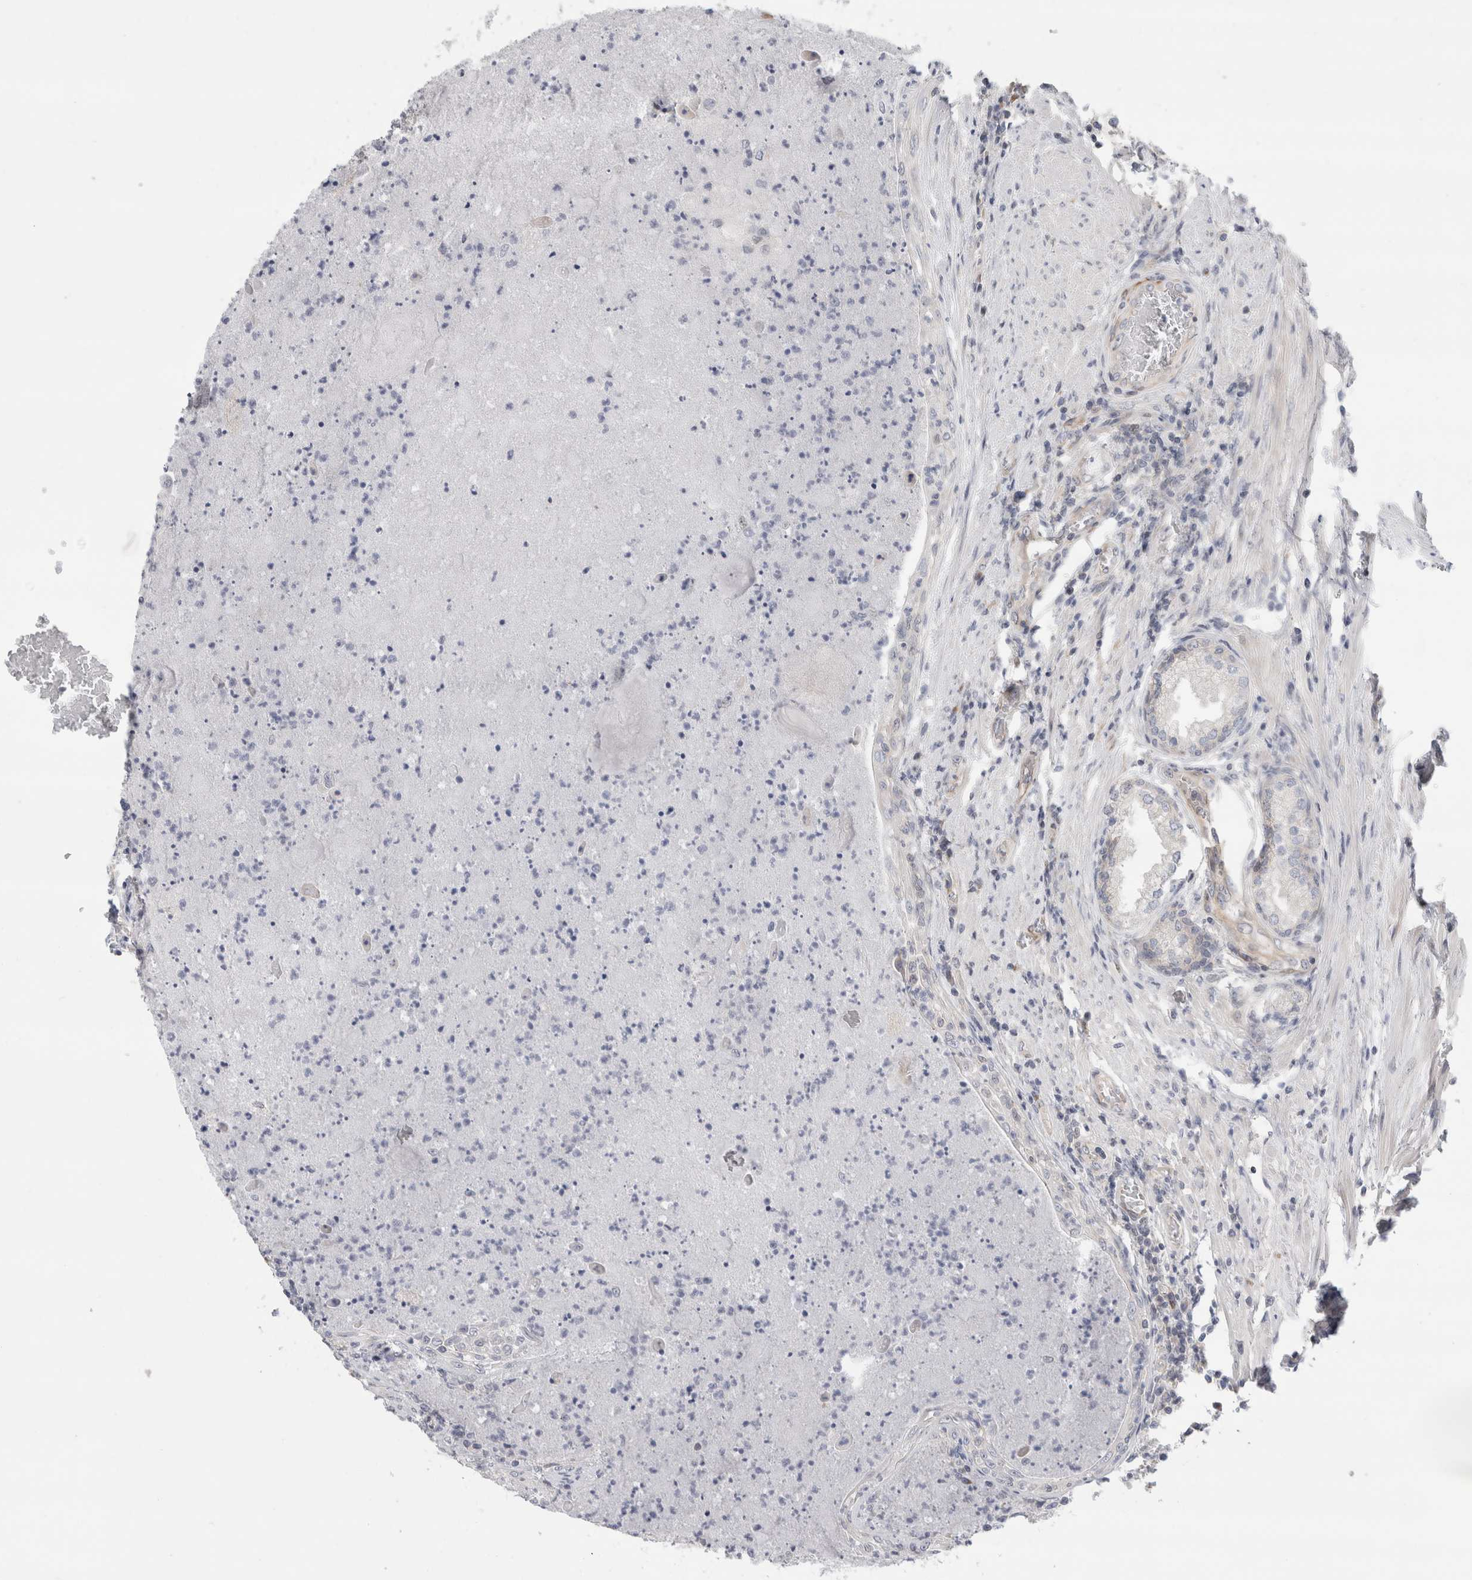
{"staining": {"intensity": "weak", "quantity": "<25%", "location": "cytoplasmic/membranous"}, "tissue": "prostate", "cell_type": "Glandular cells", "image_type": "normal", "snomed": [{"axis": "morphology", "description": "Normal tissue, NOS"}, {"axis": "topography", "description": "Prostate"}], "caption": "This is an immunohistochemistry micrograph of benign prostate. There is no positivity in glandular cells.", "gene": "SYTL5", "patient": {"sex": "male", "age": 76}}